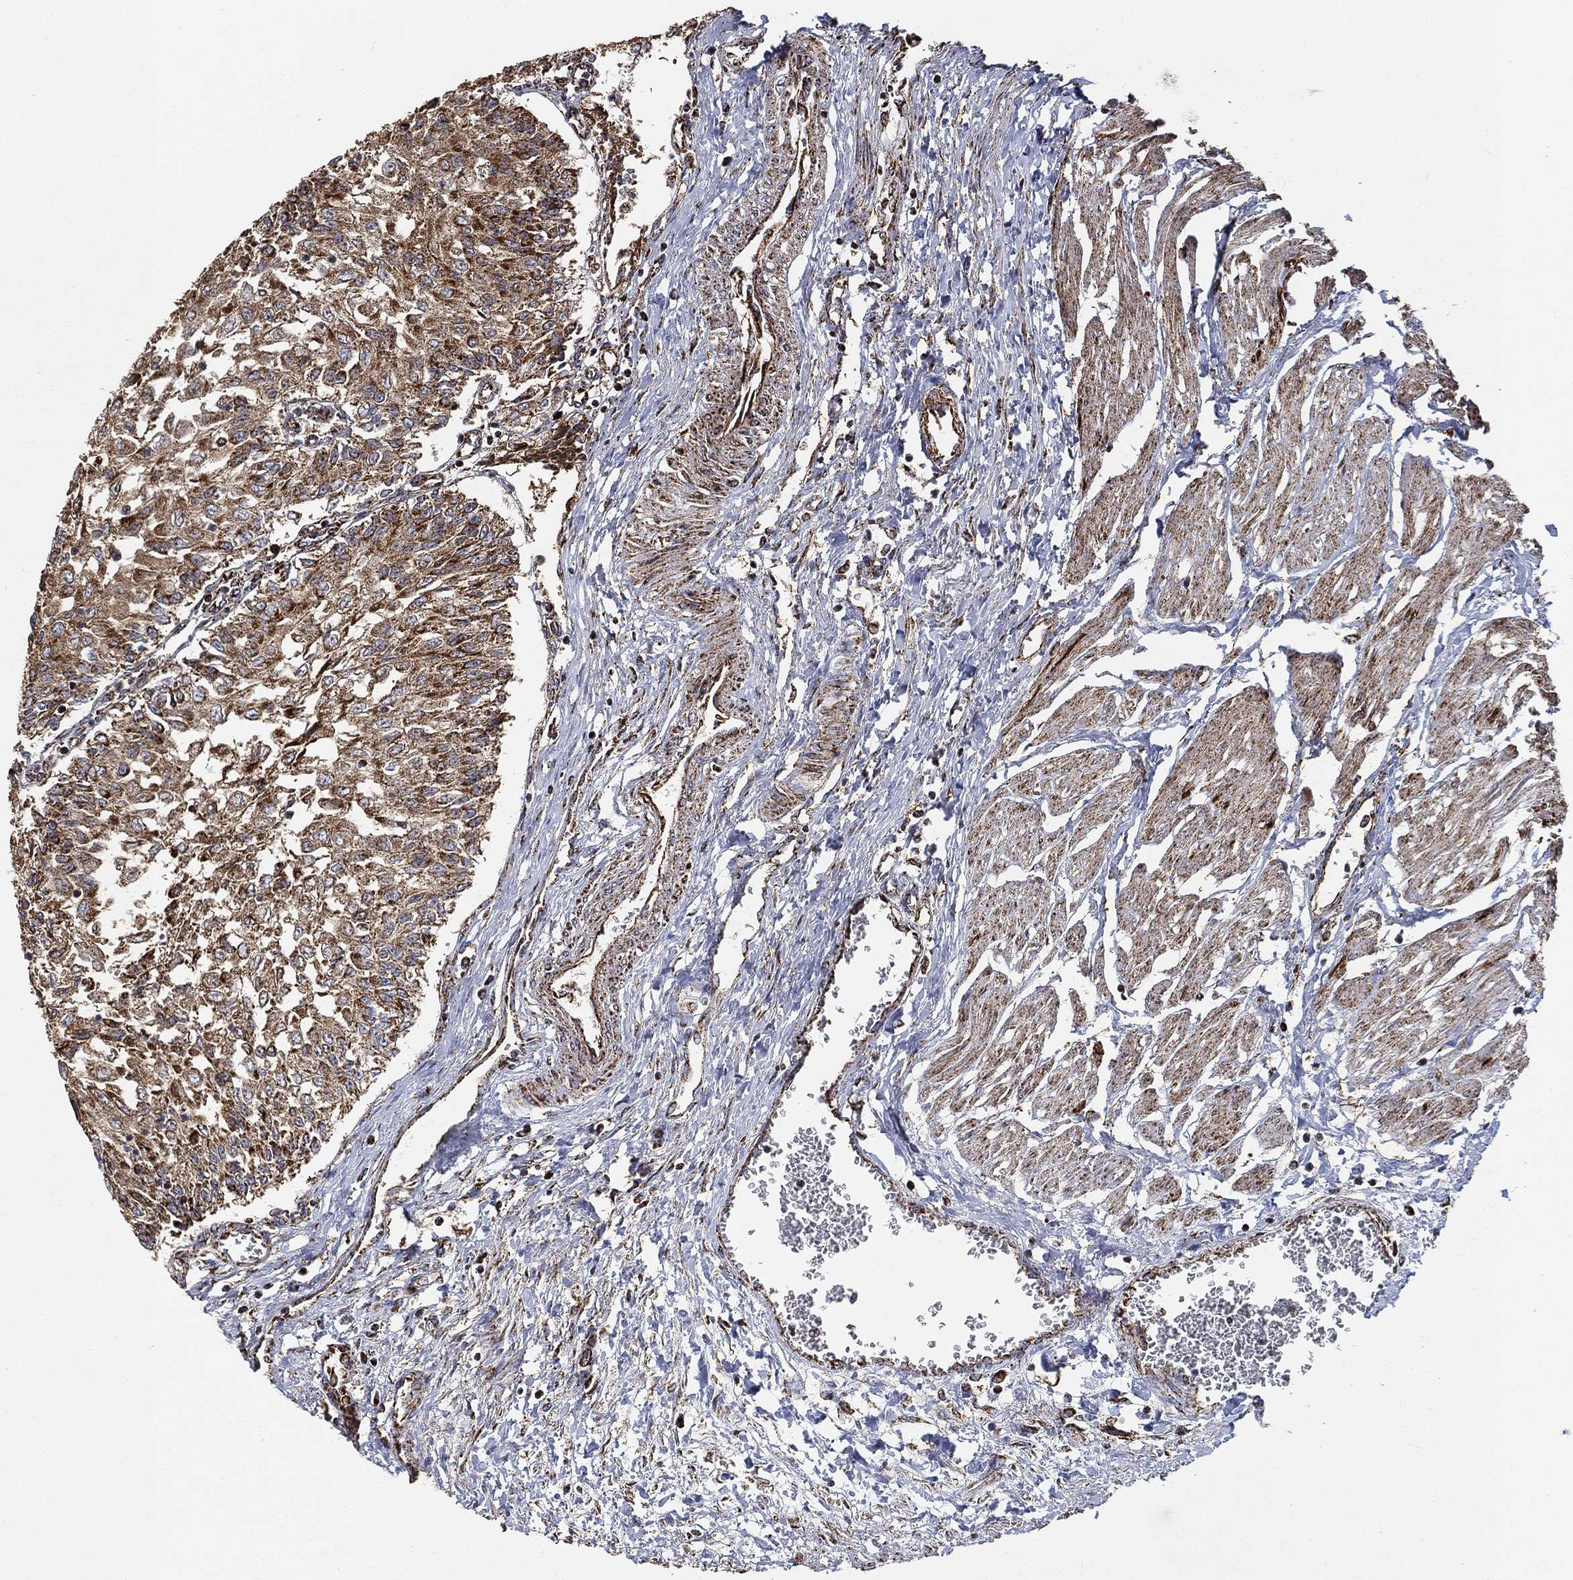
{"staining": {"intensity": "moderate", "quantity": ">75%", "location": "cytoplasmic/membranous"}, "tissue": "urothelial cancer", "cell_type": "Tumor cells", "image_type": "cancer", "snomed": [{"axis": "morphology", "description": "Urothelial carcinoma, Low grade"}, {"axis": "topography", "description": "Urinary bladder"}], "caption": "IHC photomicrograph of urothelial cancer stained for a protein (brown), which exhibits medium levels of moderate cytoplasmic/membranous expression in approximately >75% of tumor cells.", "gene": "SLC38A7", "patient": {"sex": "male", "age": 78}}